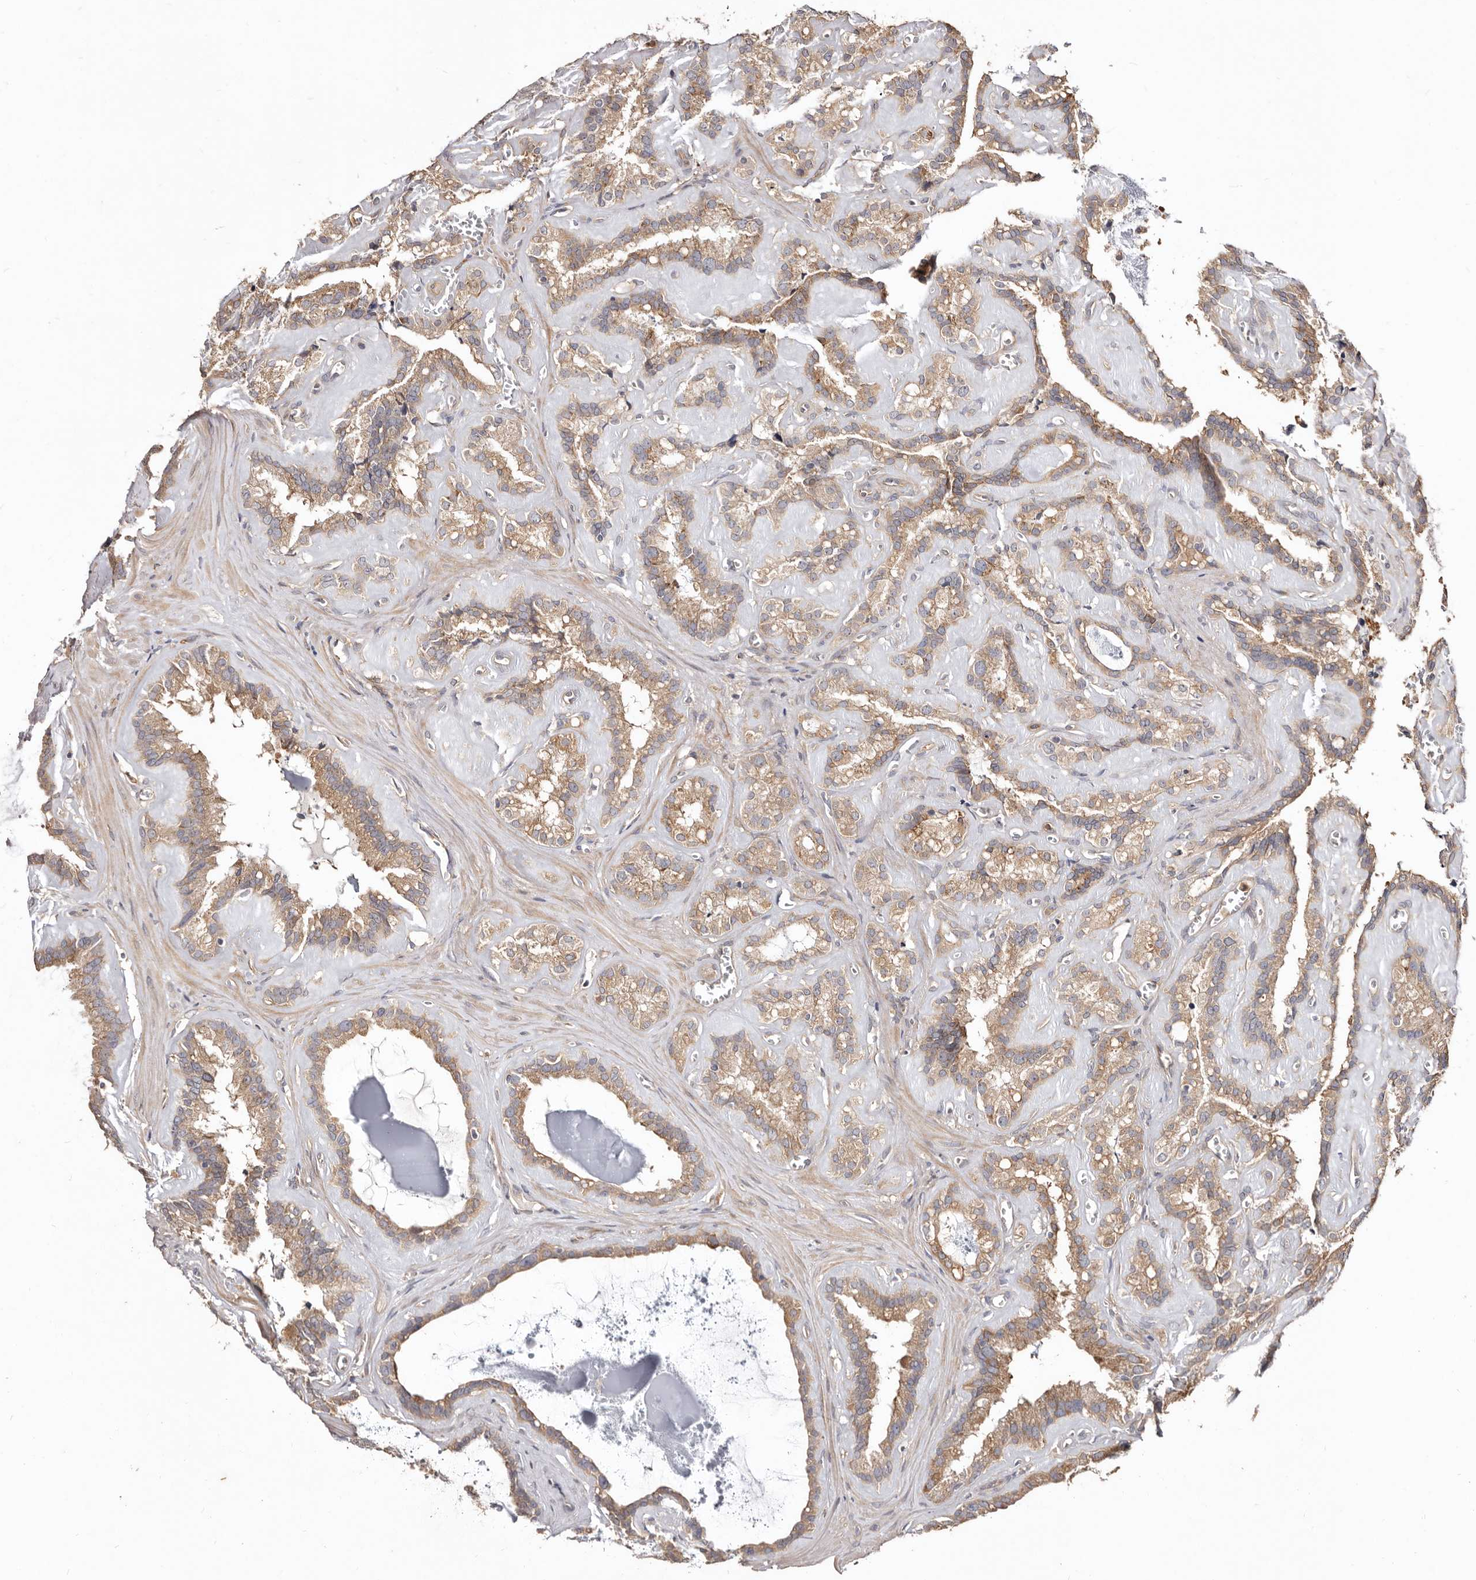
{"staining": {"intensity": "moderate", "quantity": "25%-75%", "location": "cytoplasmic/membranous"}, "tissue": "seminal vesicle", "cell_type": "Glandular cells", "image_type": "normal", "snomed": [{"axis": "morphology", "description": "Normal tissue, NOS"}, {"axis": "topography", "description": "Prostate"}, {"axis": "topography", "description": "Seminal veicle"}], "caption": "High-power microscopy captured an immunohistochemistry (IHC) image of unremarkable seminal vesicle, revealing moderate cytoplasmic/membranous expression in about 25%-75% of glandular cells. The protein of interest is stained brown, and the nuclei are stained in blue (DAB (3,3'-diaminobenzidine) IHC with brightfield microscopy, high magnification).", "gene": "LRRC25", "patient": {"sex": "male", "age": 59}}